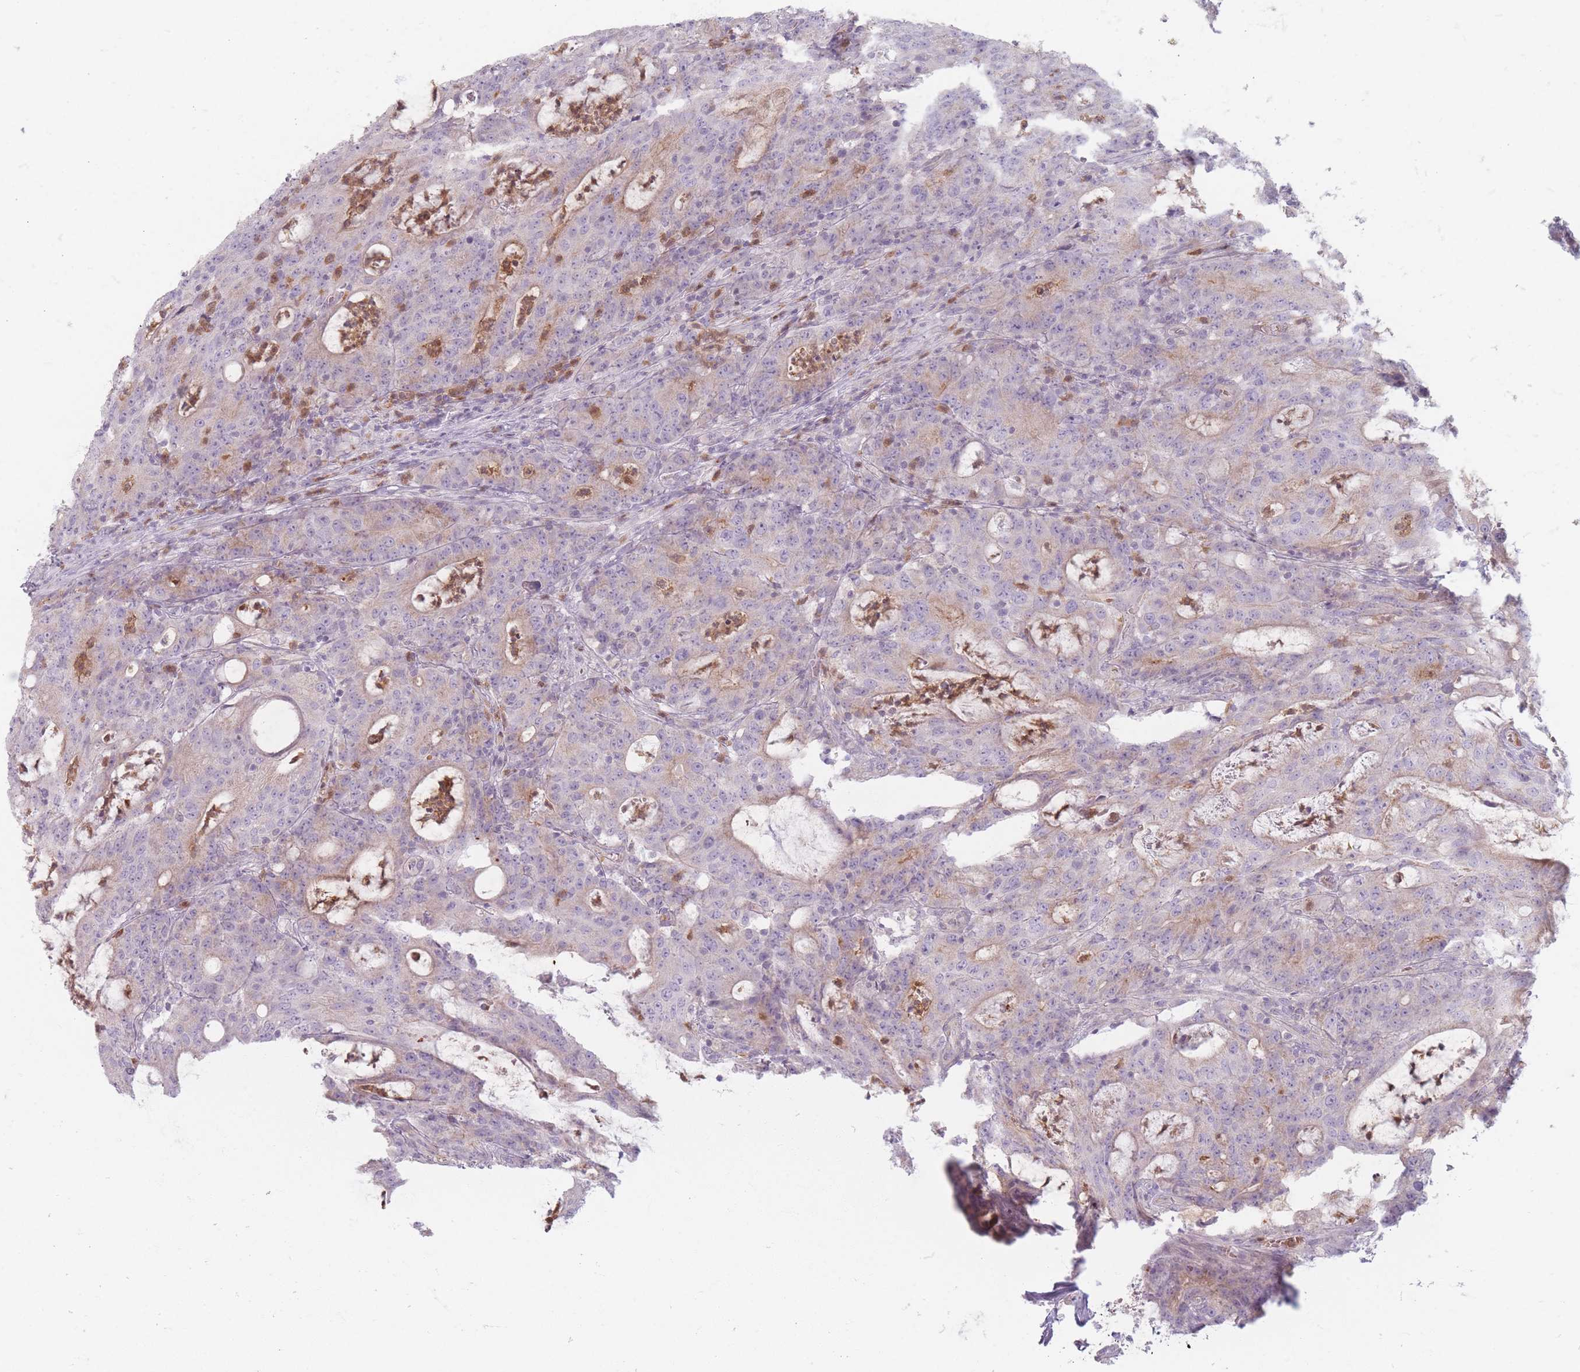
{"staining": {"intensity": "weak", "quantity": "<25%", "location": "cytoplasmic/membranous"}, "tissue": "colorectal cancer", "cell_type": "Tumor cells", "image_type": "cancer", "snomed": [{"axis": "morphology", "description": "Adenocarcinoma, NOS"}, {"axis": "topography", "description": "Colon"}], "caption": "There is no significant staining in tumor cells of colorectal adenocarcinoma. Brightfield microscopy of immunohistochemistry stained with DAB (3,3'-diaminobenzidine) (brown) and hematoxylin (blue), captured at high magnification.", "gene": "CHCHD7", "patient": {"sex": "male", "age": 83}}